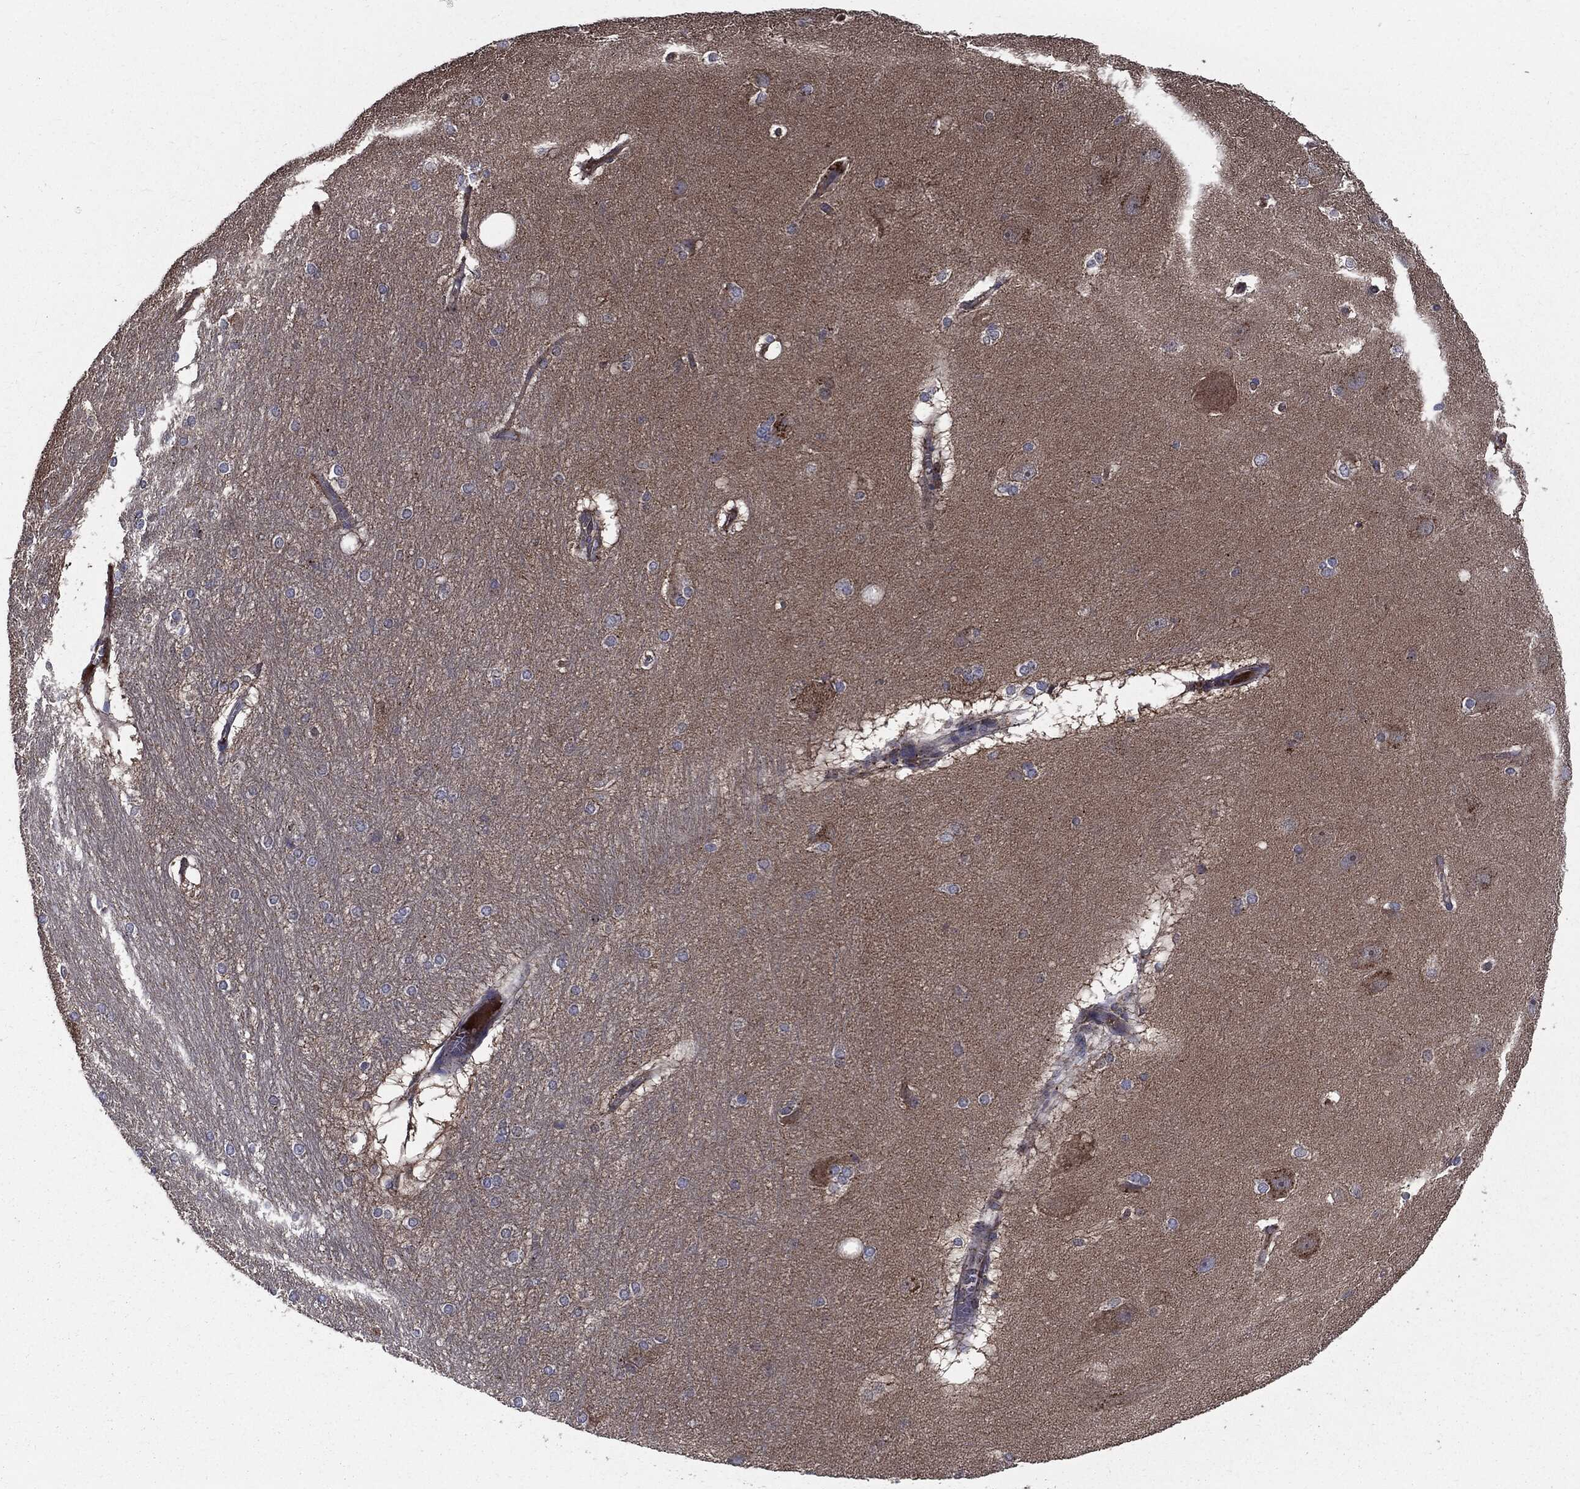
{"staining": {"intensity": "negative", "quantity": "none", "location": "none"}, "tissue": "hippocampus", "cell_type": "Glial cells", "image_type": "normal", "snomed": [{"axis": "morphology", "description": "Normal tissue, NOS"}, {"axis": "topography", "description": "Cerebral cortex"}, {"axis": "topography", "description": "Hippocampus"}], "caption": "Micrograph shows no protein staining in glial cells of benign hippocampus. Brightfield microscopy of immunohistochemistry stained with DAB (3,3'-diaminobenzidine) (brown) and hematoxylin (blue), captured at high magnification.", "gene": "PDCD6IP", "patient": {"sex": "female", "age": 19}}